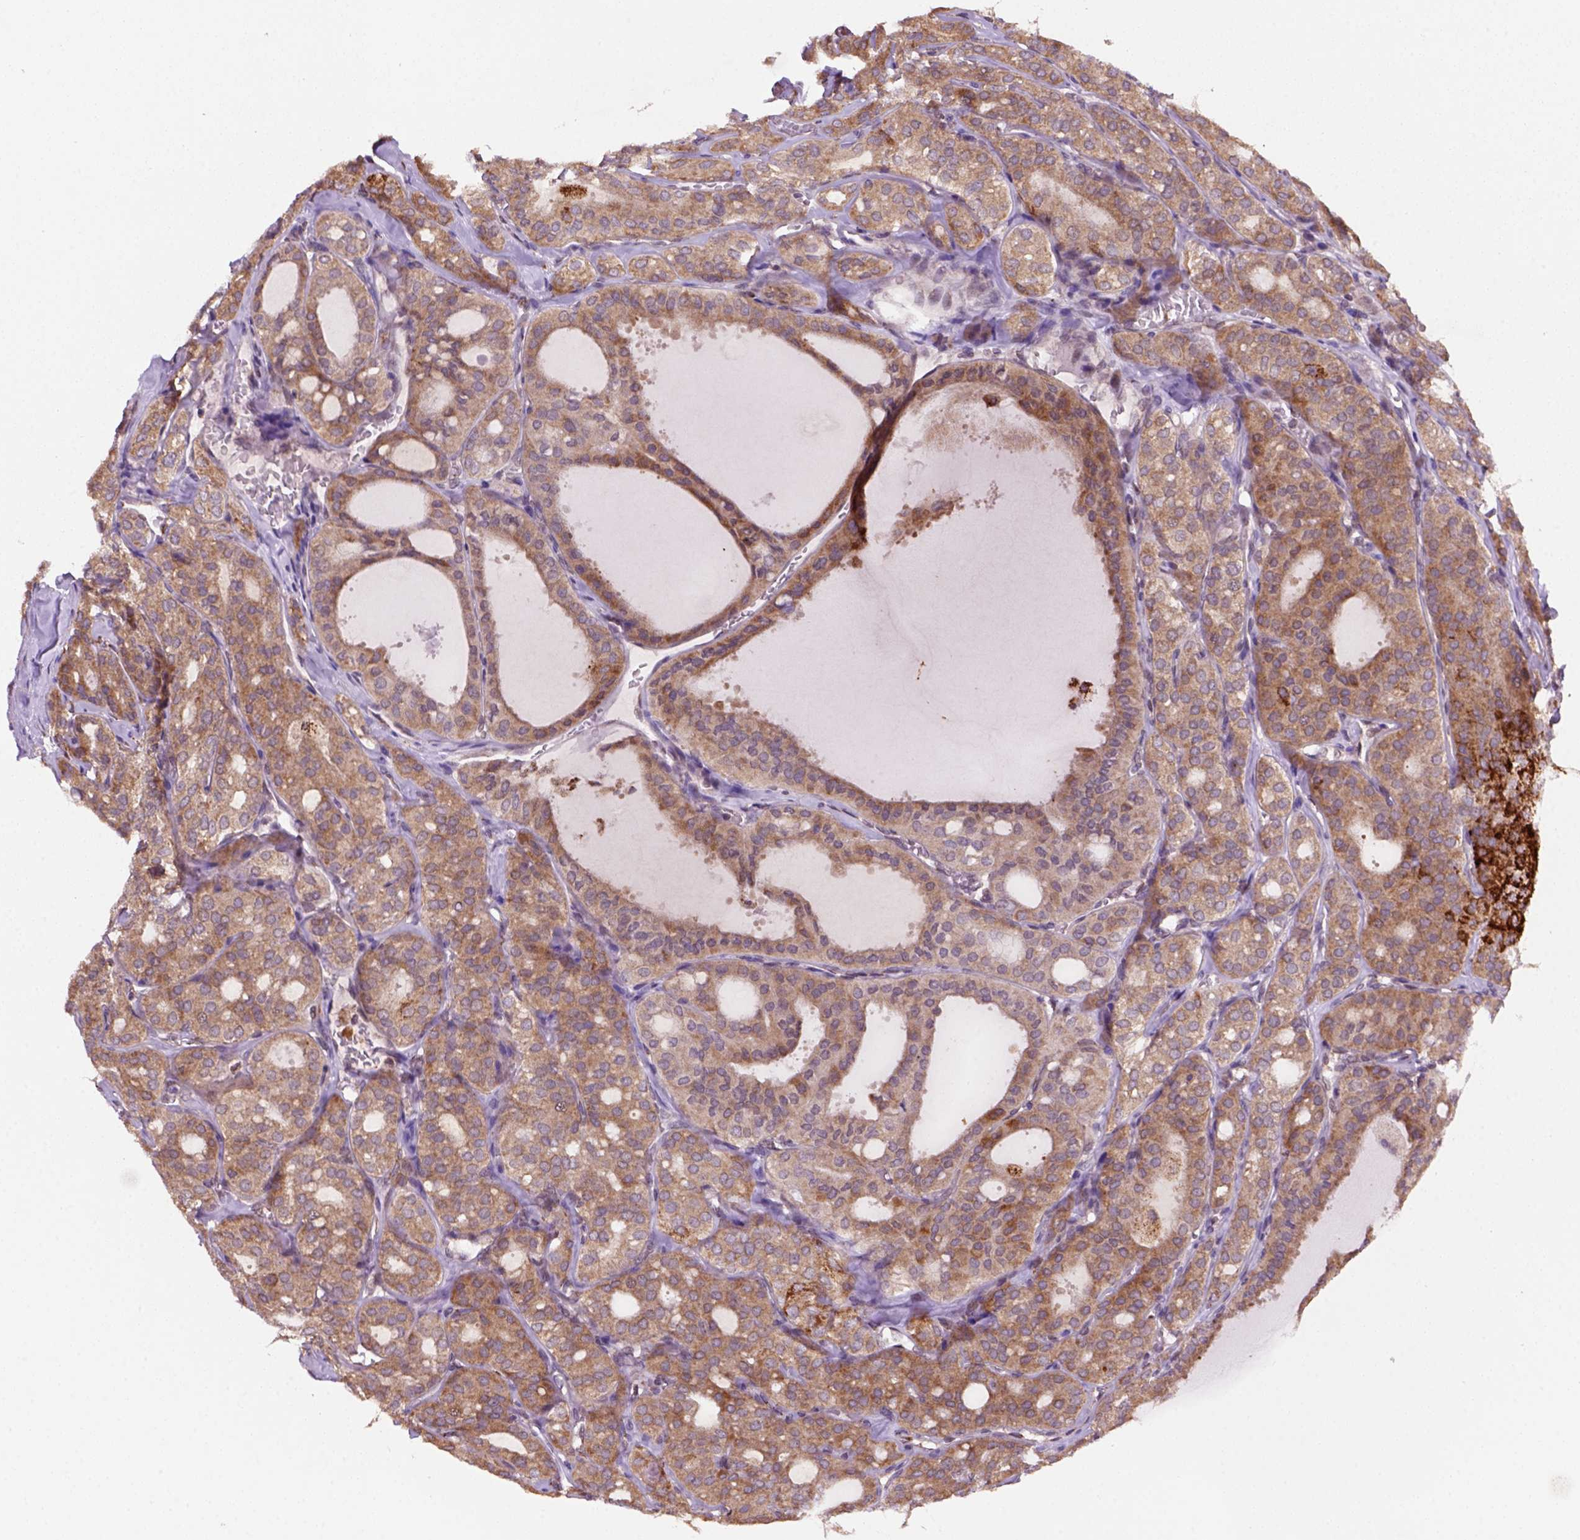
{"staining": {"intensity": "moderate", "quantity": ">75%", "location": "cytoplasmic/membranous"}, "tissue": "thyroid cancer", "cell_type": "Tumor cells", "image_type": "cancer", "snomed": [{"axis": "morphology", "description": "Follicular adenoma carcinoma, NOS"}, {"axis": "topography", "description": "Thyroid gland"}], "caption": "Immunohistochemistry (IHC) staining of thyroid follicular adenoma carcinoma, which reveals medium levels of moderate cytoplasmic/membranous expression in about >75% of tumor cells indicating moderate cytoplasmic/membranous protein expression. The staining was performed using DAB (3,3'-diaminobenzidine) (brown) for protein detection and nuclei were counterstained in hematoxylin (blue).", "gene": "FZD7", "patient": {"sex": "male", "age": 75}}